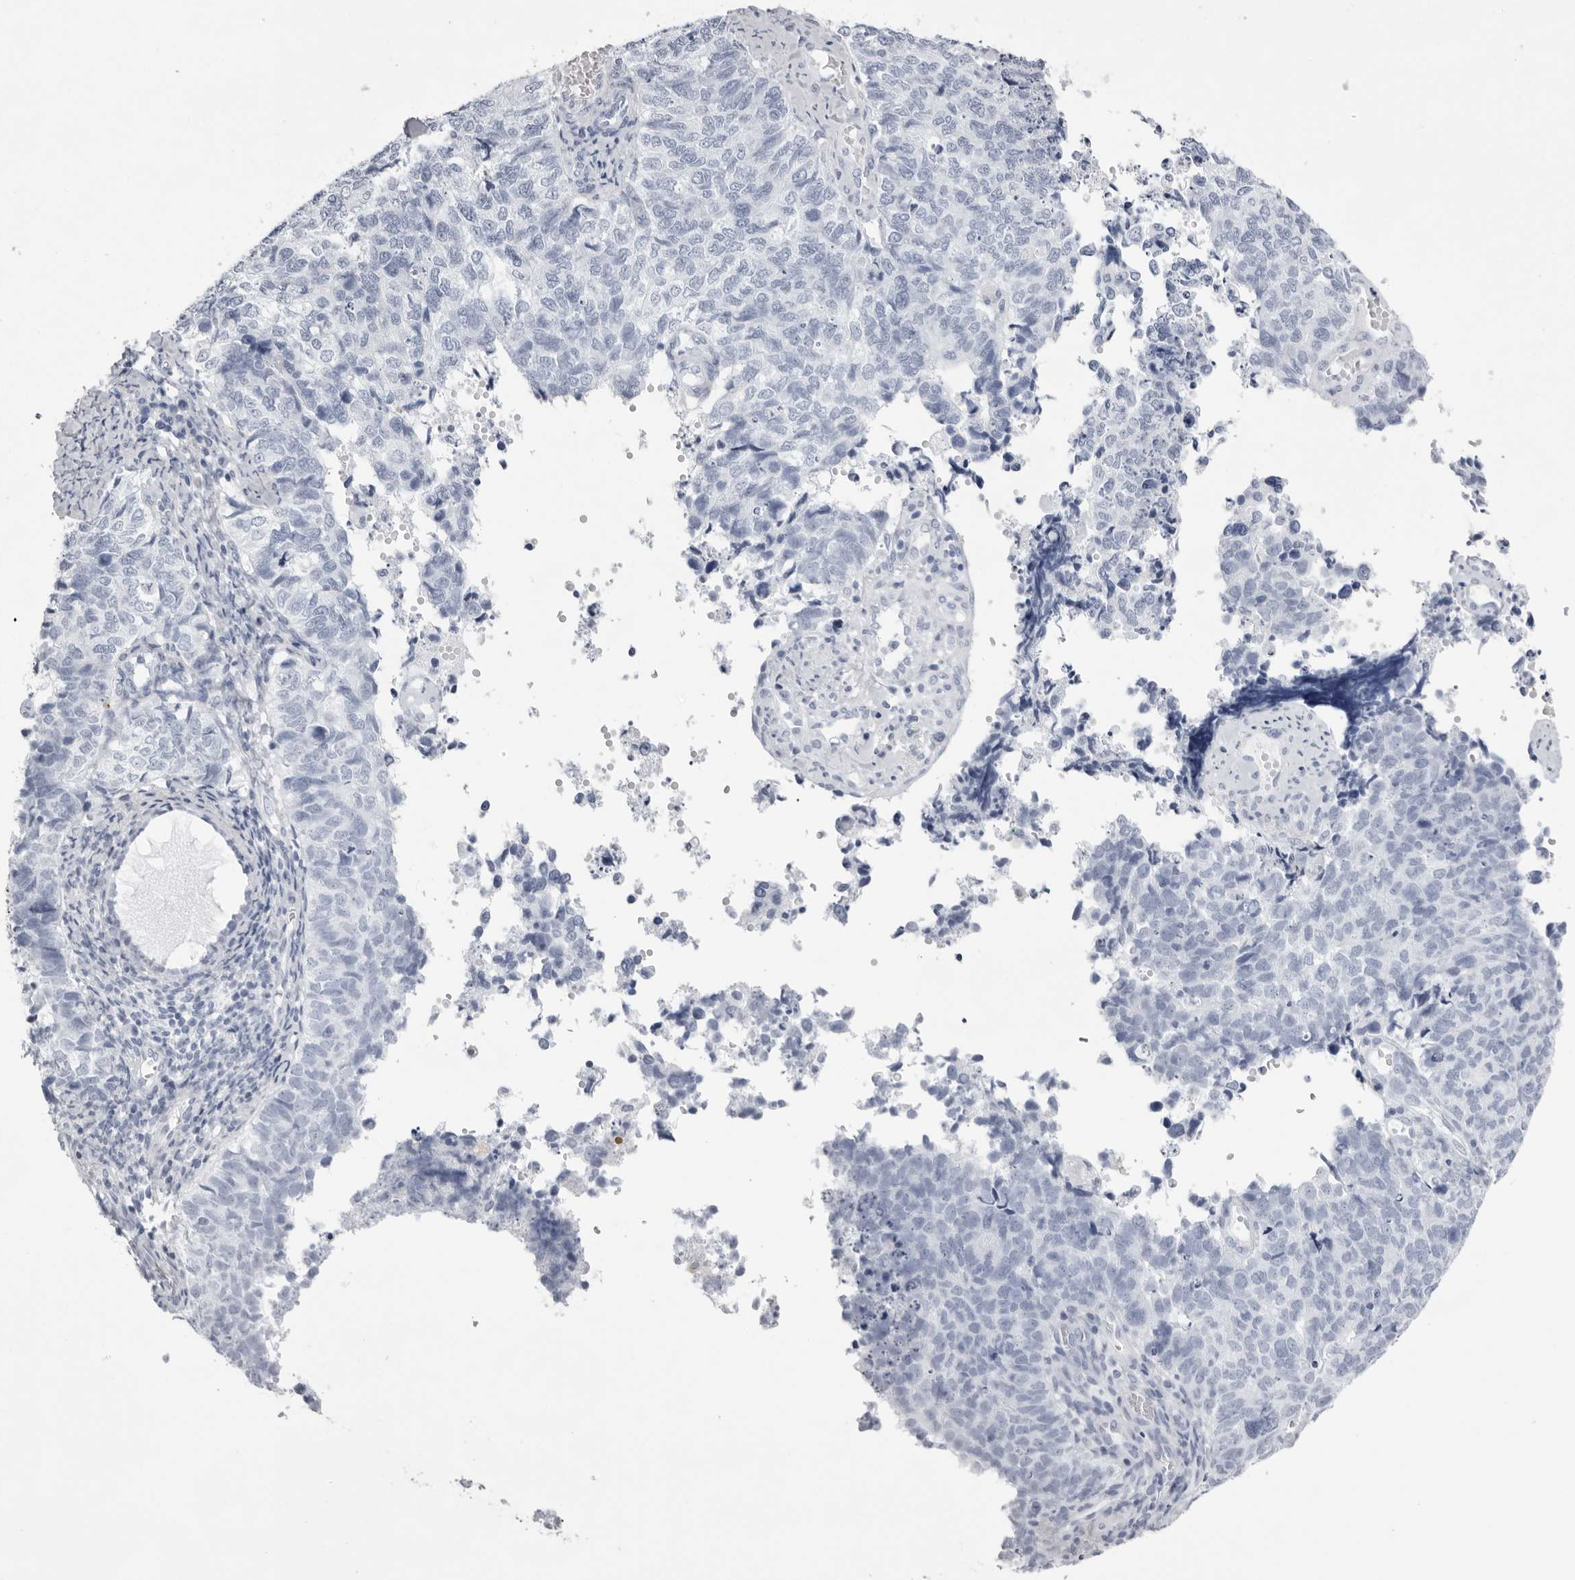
{"staining": {"intensity": "negative", "quantity": "none", "location": "none"}, "tissue": "cervical cancer", "cell_type": "Tumor cells", "image_type": "cancer", "snomed": [{"axis": "morphology", "description": "Squamous cell carcinoma, NOS"}, {"axis": "topography", "description": "Cervix"}], "caption": "The micrograph demonstrates no staining of tumor cells in squamous cell carcinoma (cervical). Nuclei are stained in blue.", "gene": "TMOD4", "patient": {"sex": "female", "age": 63}}